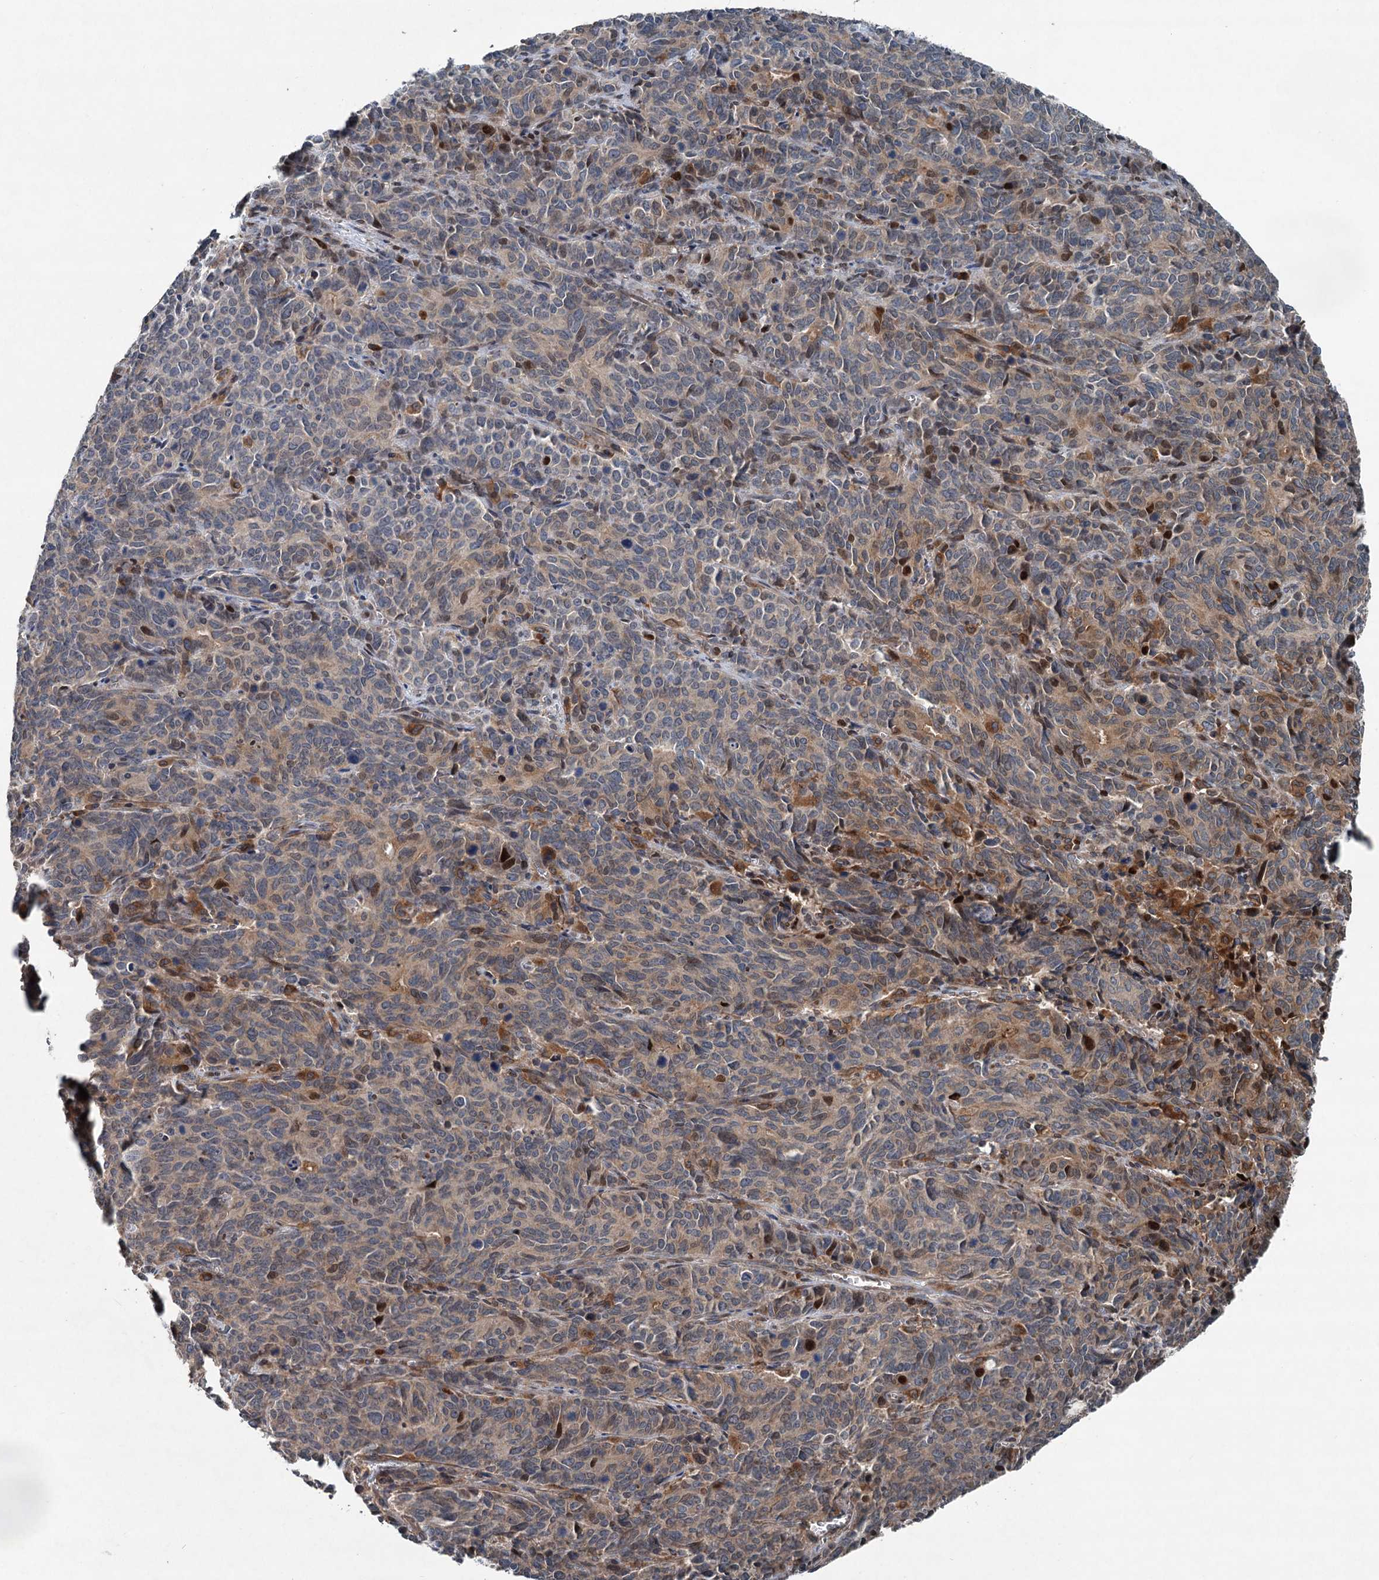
{"staining": {"intensity": "moderate", "quantity": "<25%", "location": "nuclear"}, "tissue": "cervical cancer", "cell_type": "Tumor cells", "image_type": "cancer", "snomed": [{"axis": "morphology", "description": "Squamous cell carcinoma, NOS"}, {"axis": "topography", "description": "Cervix"}], "caption": "A brown stain shows moderate nuclear staining of a protein in human cervical cancer (squamous cell carcinoma) tumor cells. Nuclei are stained in blue.", "gene": "TAPBPL", "patient": {"sex": "female", "age": 60}}